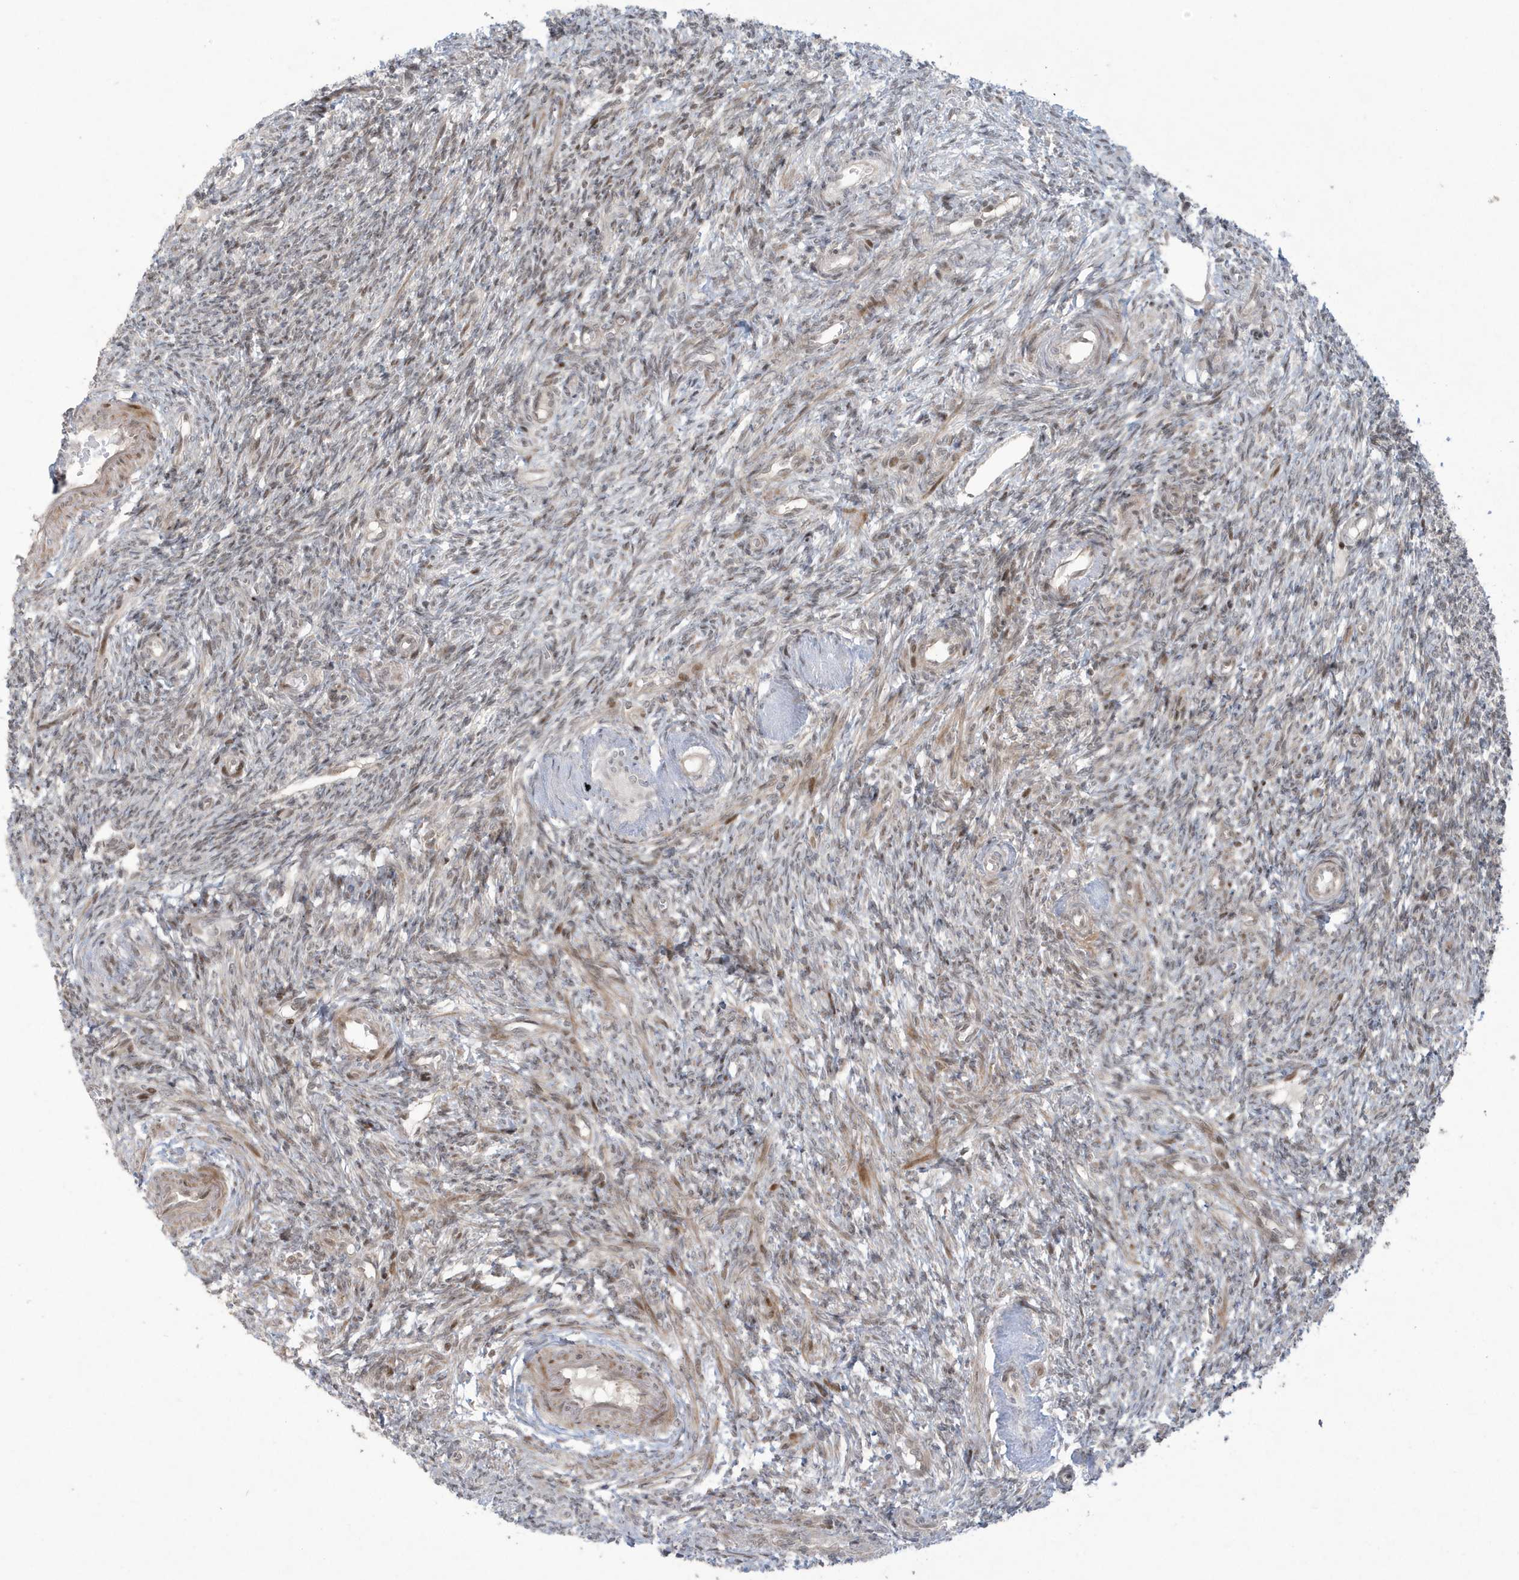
{"staining": {"intensity": "moderate", "quantity": "25%-75%", "location": "nuclear"}, "tissue": "ovary", "cell_type": "Ovarian stroma cells", "image_type": "normal", "snomed": [{"axis": "morphology", "description": "Normal tissue, NOS"}, {"axis": "topography", "description": "Ovary"}], "caption": "Brown immunohistochemical staining in benign ovary displays moderate nuclear expression in approximately 25%-75% of ovarian stroma cells. The staining was performed using DAB, with brown indicating positive protein expression. Nuclei are stained blue with hematoxylin.", "gene": "C1orf52", "patient": {"sex": "female", "age": 27}}